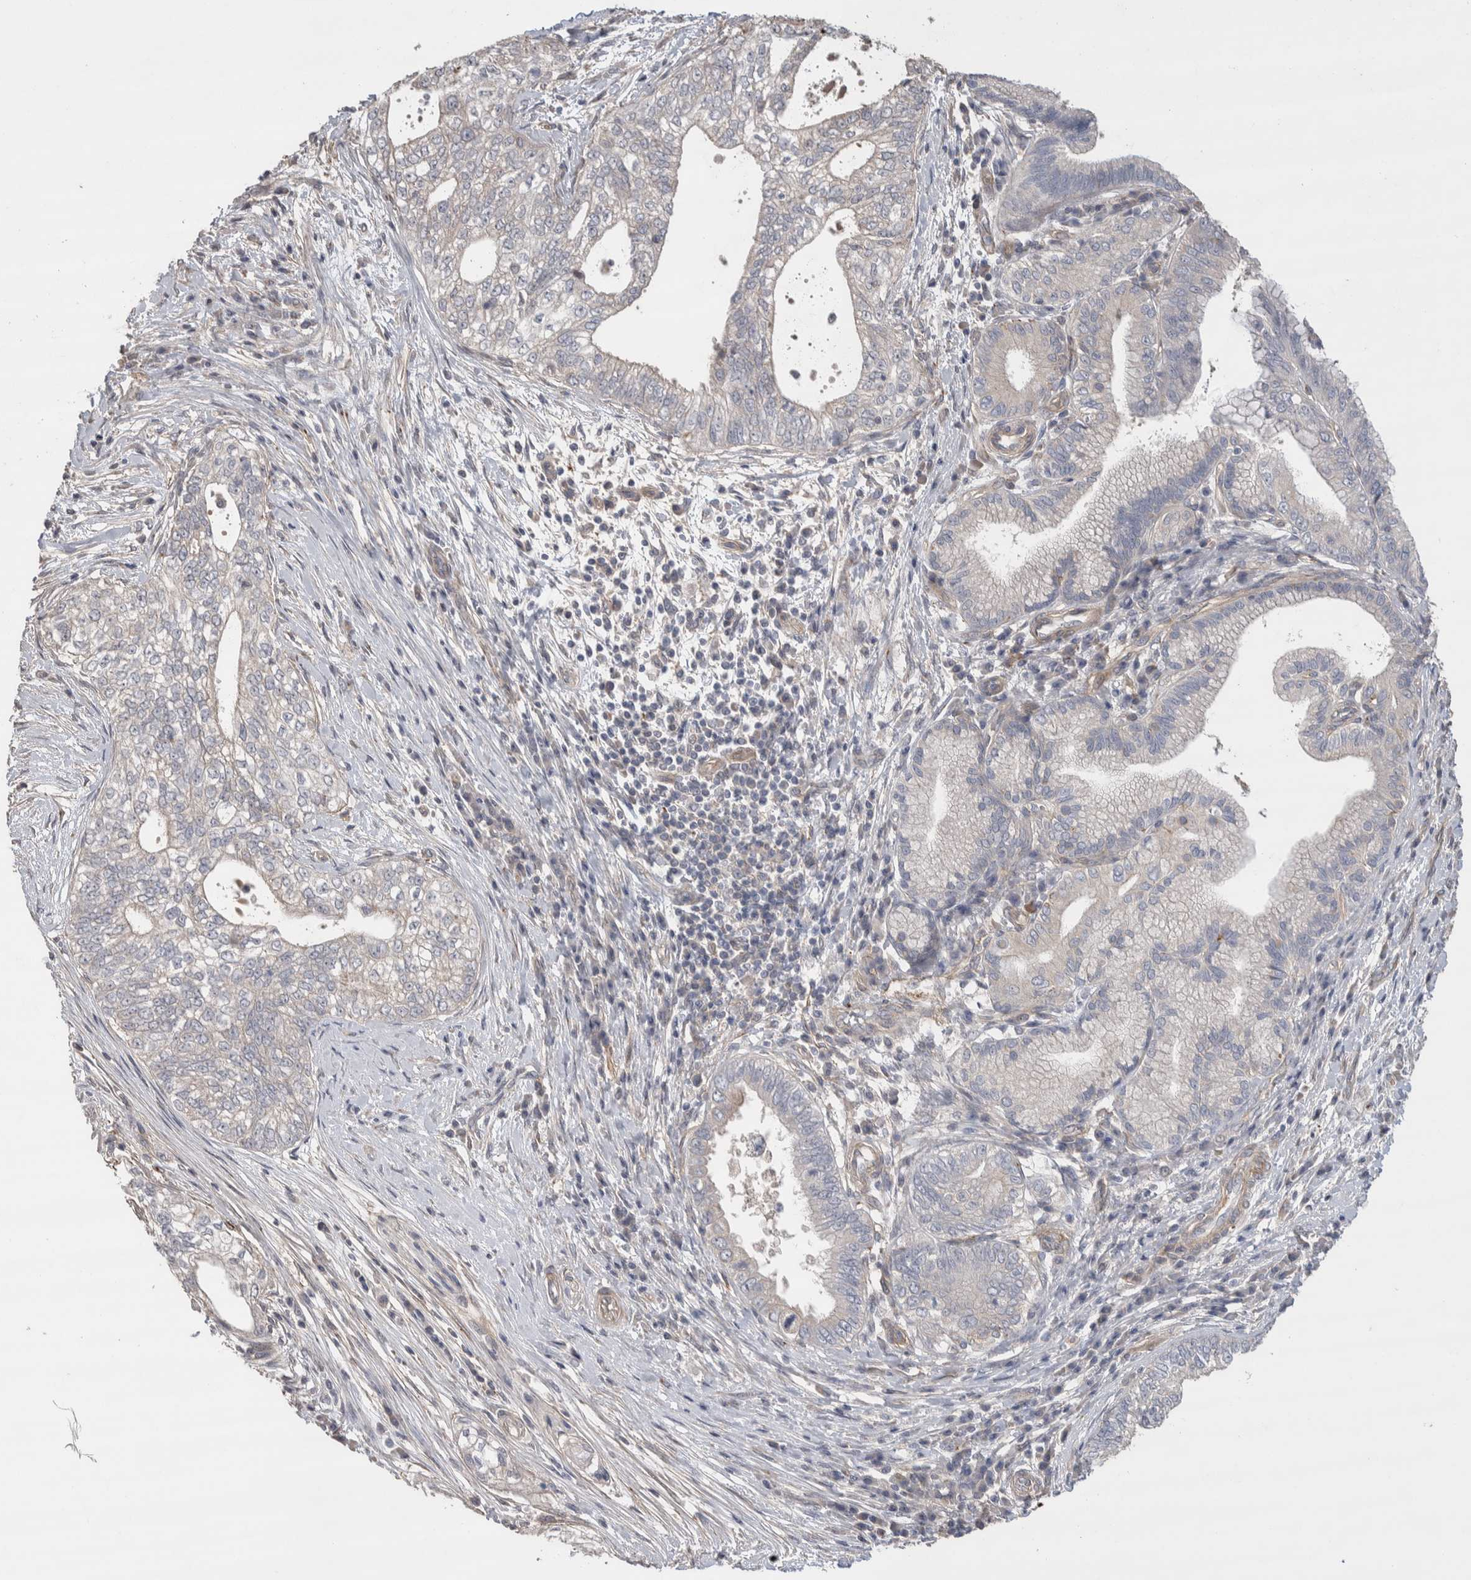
{"staining": {"intensity": "negative", "quantity": "none", "location": "none"}, "tissue": "pancreatic cancer", "cell_type": "Tumor cells", "image_type": "cancer", "snomed": [{"axis": "morphology", "description": "Adenocarcinoma, NOS"}, {"axis": "topography", "description": "Pancreas"}], "caption": "Histopathology image shows no significant protein expression in tumor cells of pancreatic adenocarcinoma.", "gene": "GCNA", "patient": {"sex": "male", "age": 72}}